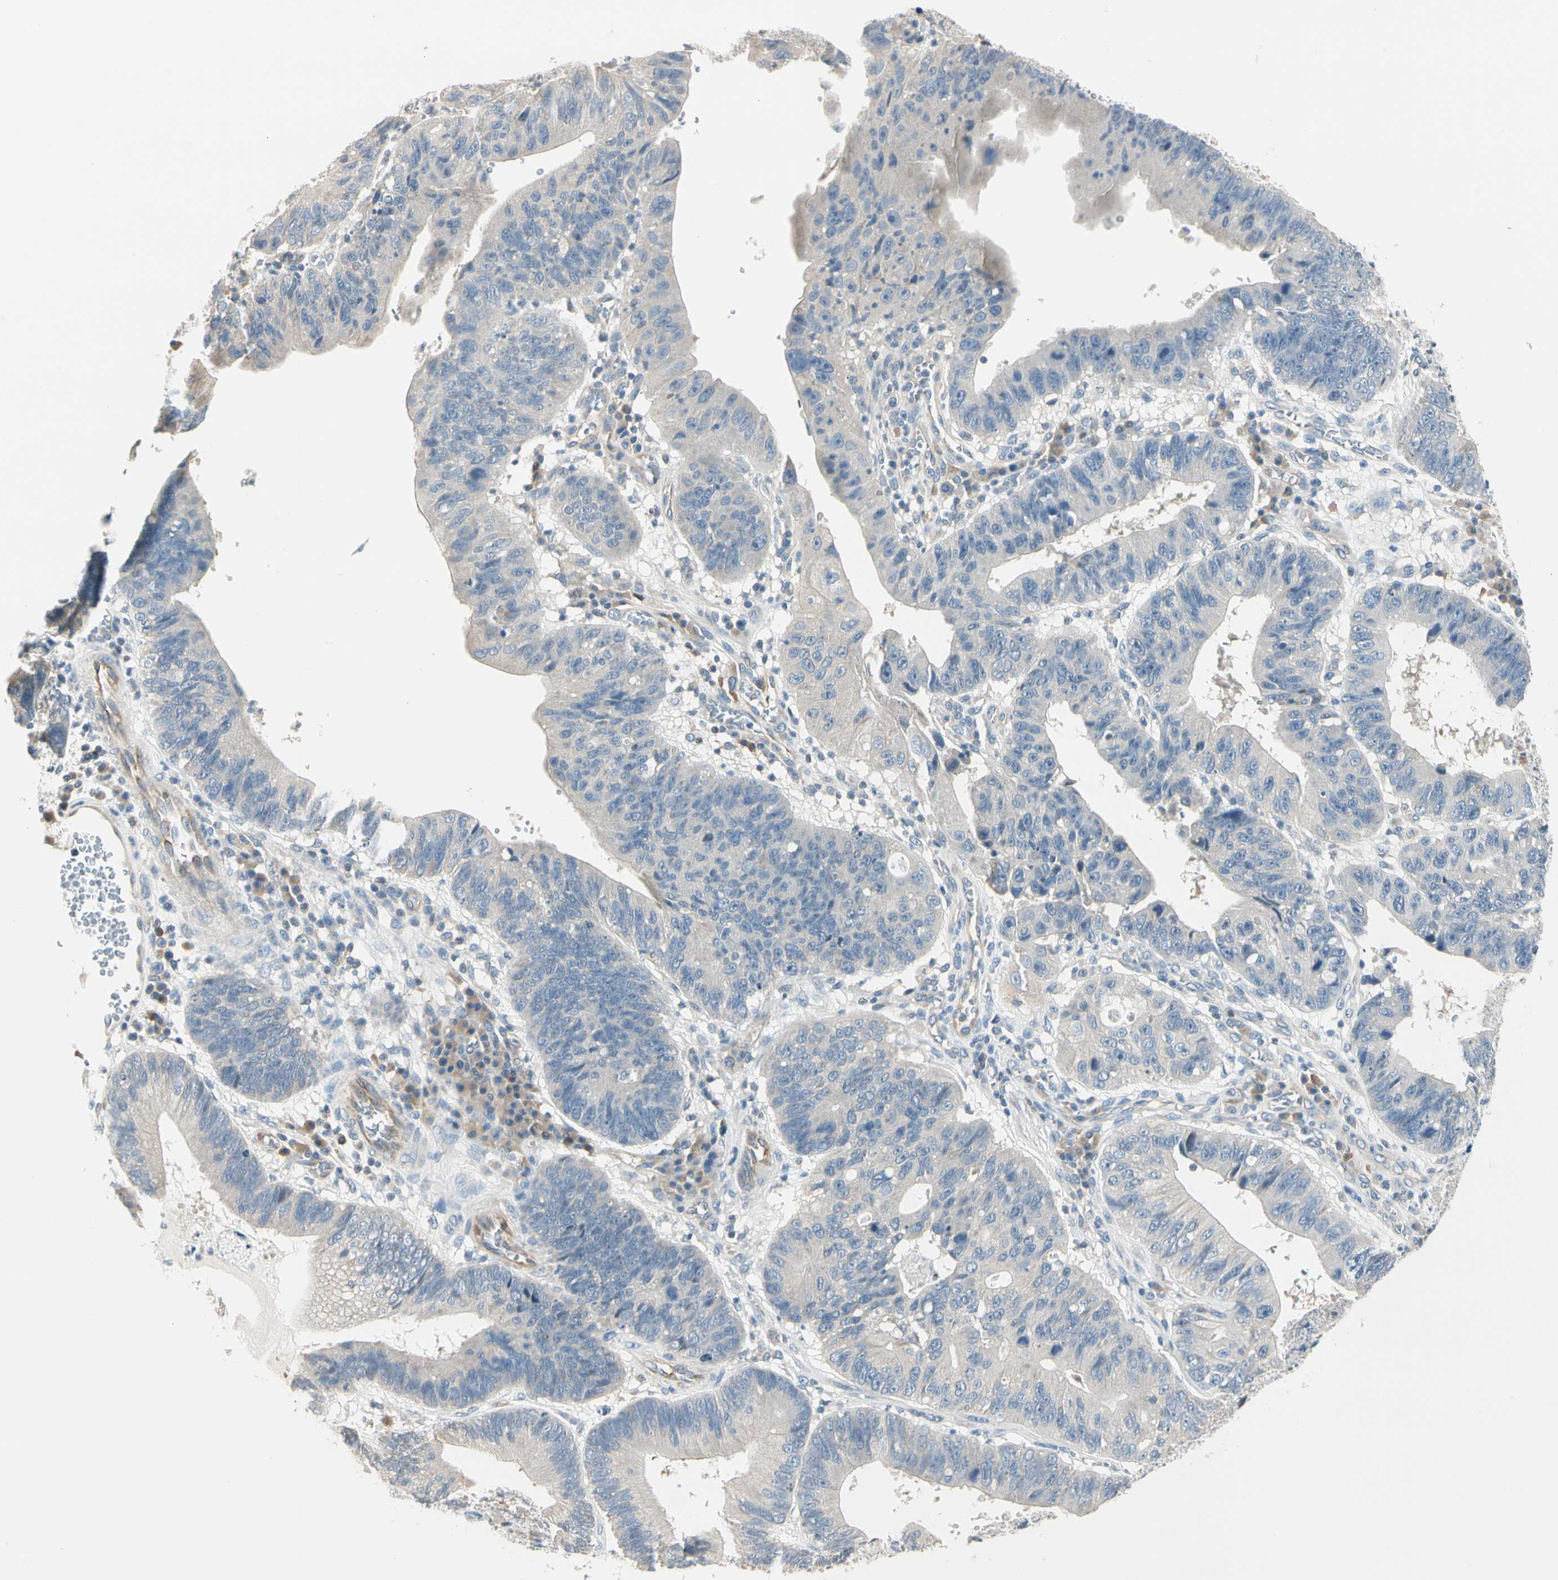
{"staining": {"intensity": "weak", "quantity": "<25%", "location": "cytoplasmic/membranous"}, "tissue": "stomach cancer", "cell_type": "Tumor cells", "image_type": "cancer", "snomed": [{"axis": "morphology", "description": "Adenocarcinoma, NOS"}, {"axis": "topography", "description": "Stomach"}], "caption": "This is a image of IHC staining of stomach cancer, which shows no positivity in tumor cells.", "gene": "GPR153", "patient": {"sex": "male", "age": 59}}